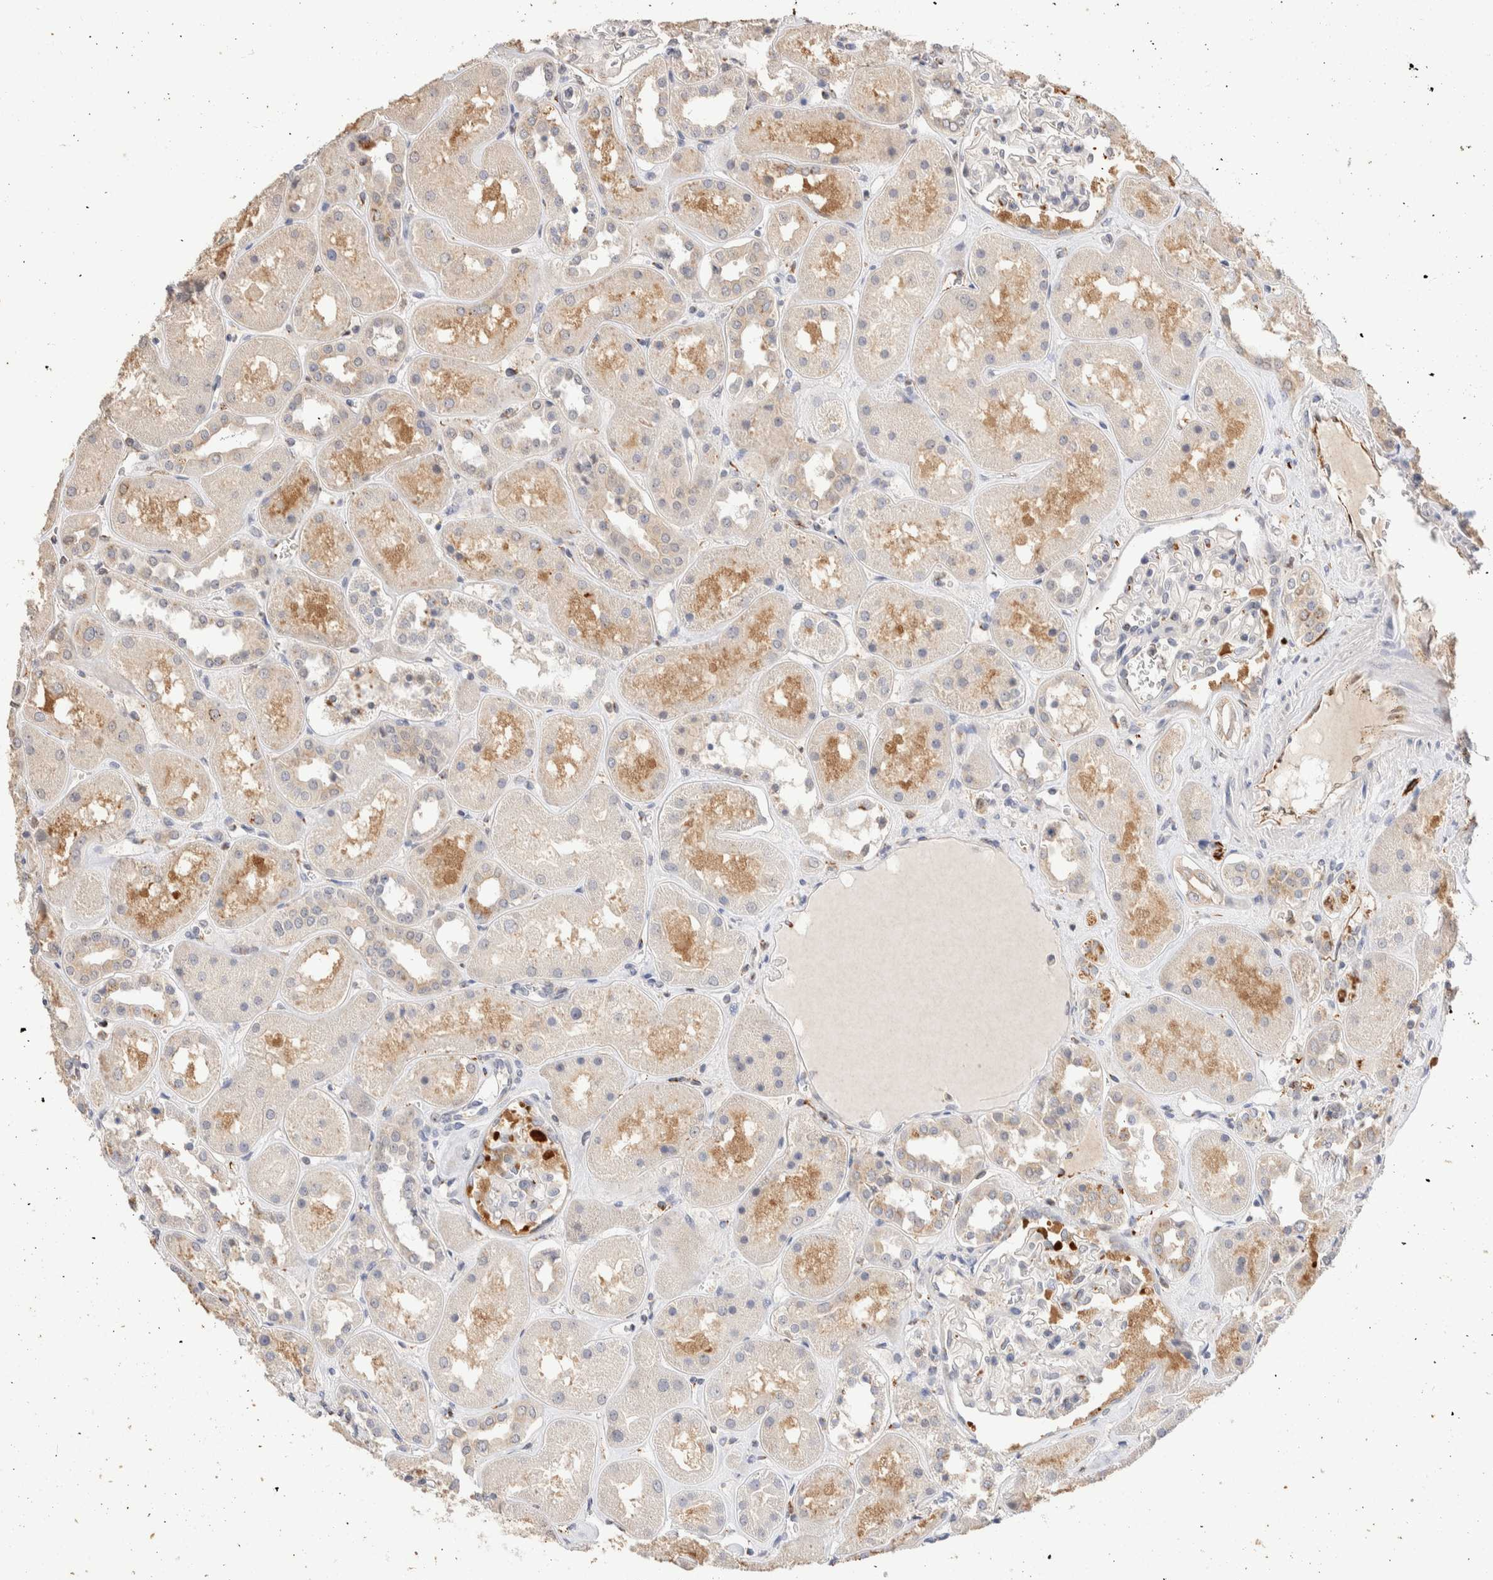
{"staining": {"intensity": "negative", "quantity": "none", "location": "none"}, "tissue": "kidney", "cell_type": "Cells in glomeruli", "image_type": "normal", "snomed": [{"axis": "morphology", "description": "Normal tissue, NOS"}, {"axis": "topography", "description": "Kidney"}], "caption": "This is an IHC photomicrograph of unremarkable human kidney. There is no expression in cells in glomeruli.", "gene": "NSMAF", "patient": {"sex": "male", "age": 70}}